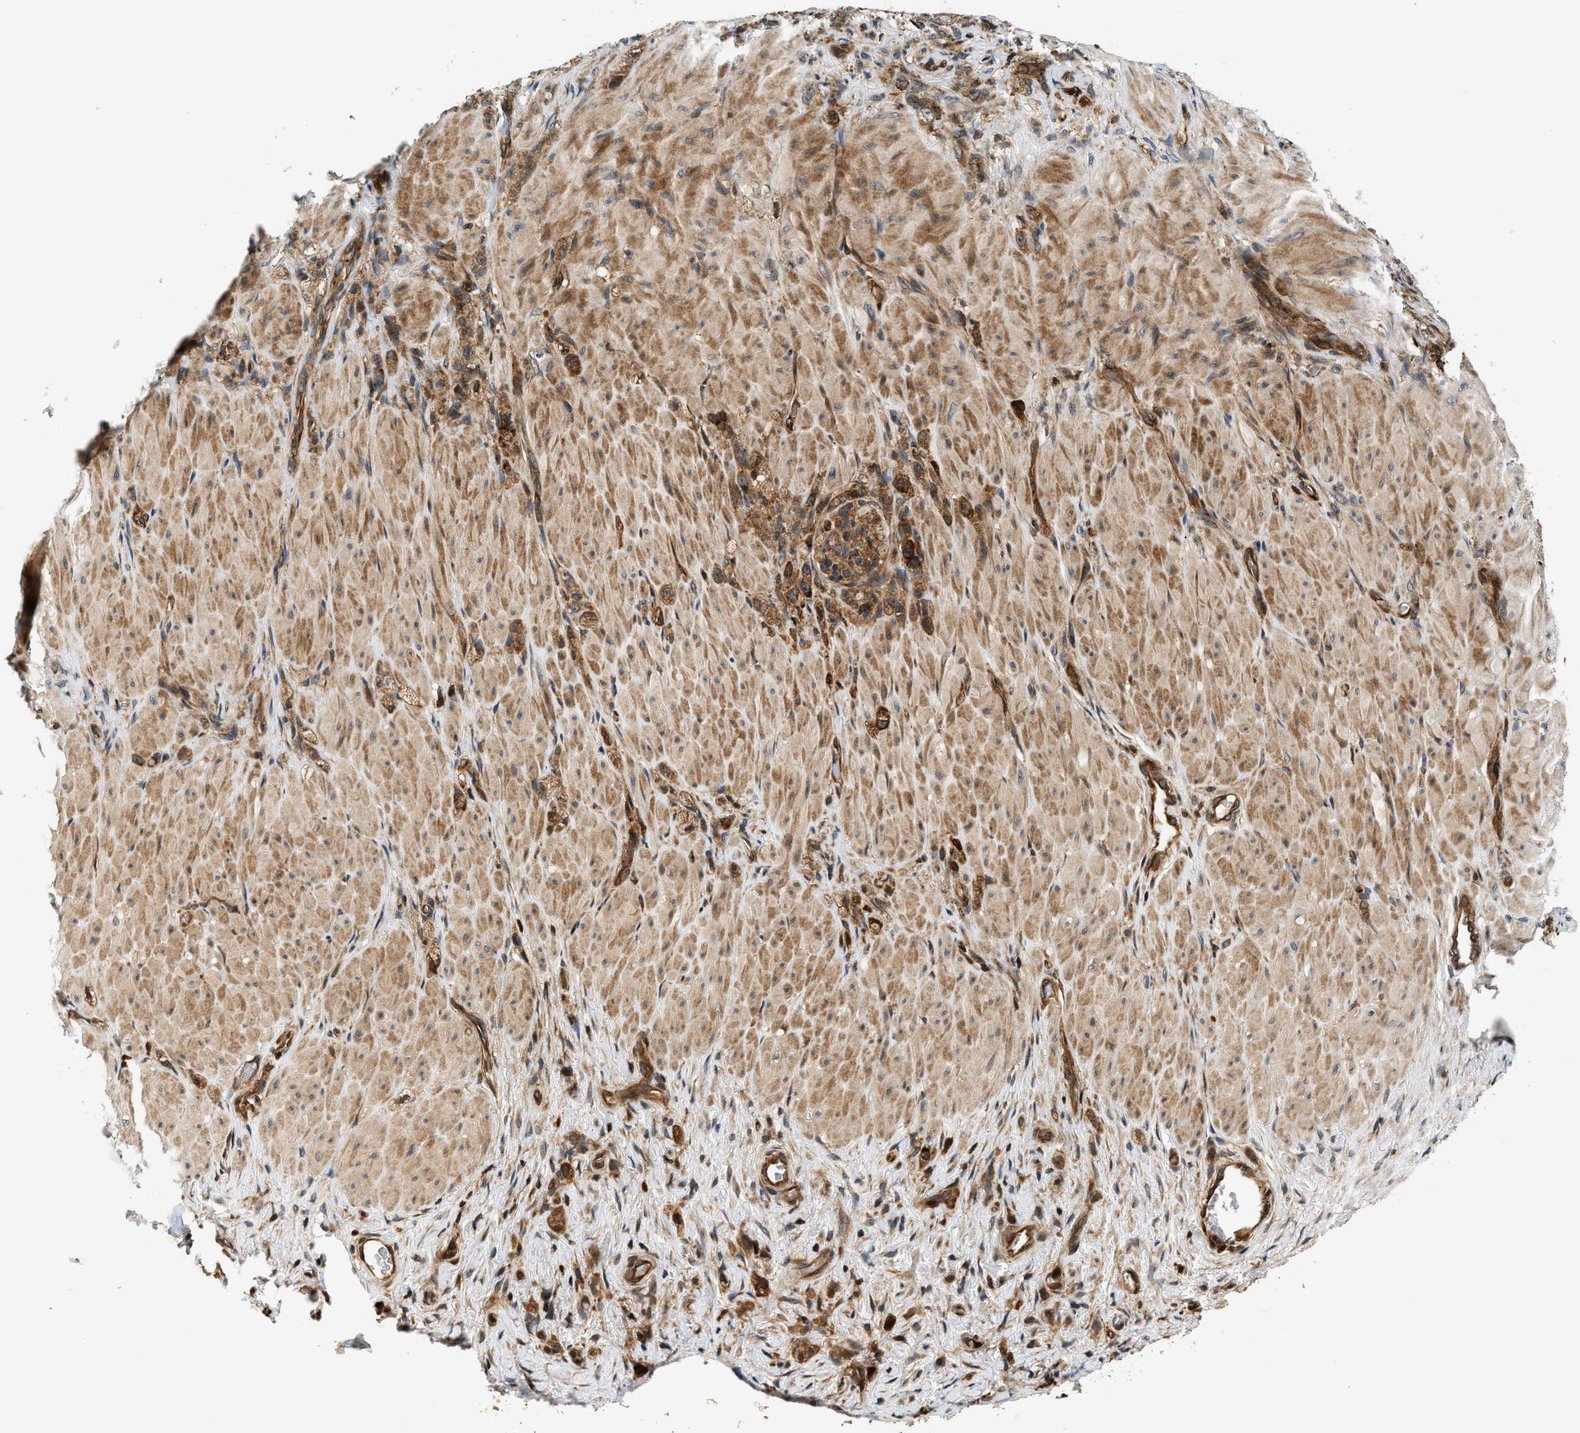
{"staining": {"intensity": "moderate", "quantity": ">75%", "location": "cytoplasmic/membranous"}, "tissue": "stomach cancer", "cell_type": "Tumor cells", "image_type": "cancer", "snomed": [{"axis": "morphology", "description": "Normal tissue, NOS"}, {"axis": "morphology", "description": "Adenocarcinoma, NOS"}, {"axis": "topography", "description": "Stomach"}], "caption": "Brown immunohistochemical staining in human stomach cancer (adenocarcinoma) shows moderate cytoplasmic/membranous positivity in approximately >75% of tumor cells. The staining is performed using DAB brown chromogen to label protein expression. The nuclei are counter-stained blue using hematoxylin.", "gene": "SAMD9", "patient": {"sex": "male", "age": 82}}